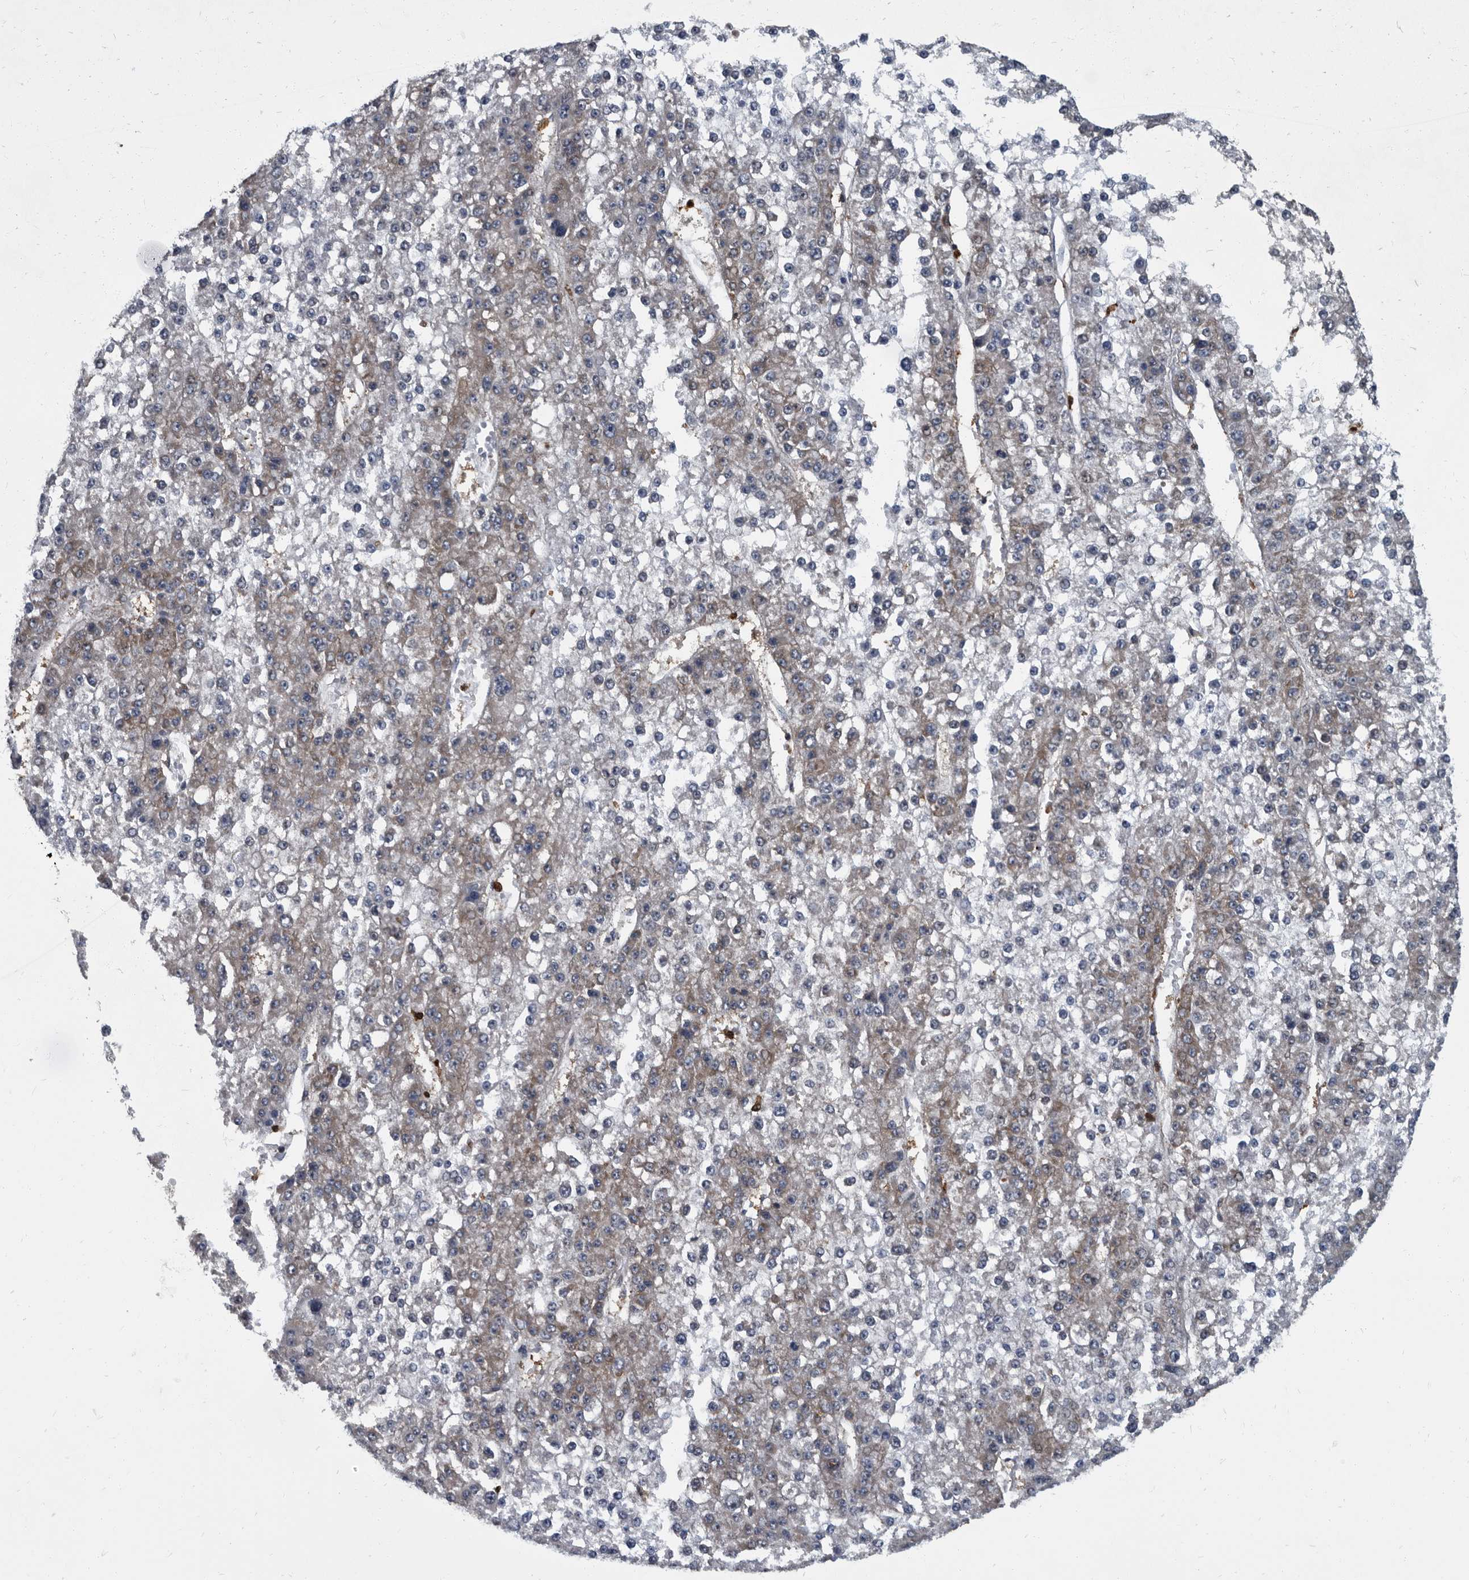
{"staining": {"intensity": "weak", "quantity": "25%-75%", "location": "cytoplasmic/membranous"}, "tissue": "liver cancer", "cell_type": "Tumor cells", "image_type": "cancer", "snomed": [{"axis": "morphology", "description": "Carcinoma, Hepatocellular, NOS"}, {"axis": "topography", "description": "Liver"}], "caption": "Protein staining of liver cancer tissue displays weak cytoplasmic/membranous staining in about 25%-75% of tumor cells.", "gene": "CDV3", "patient": {"sex": "female", "age": 73}}